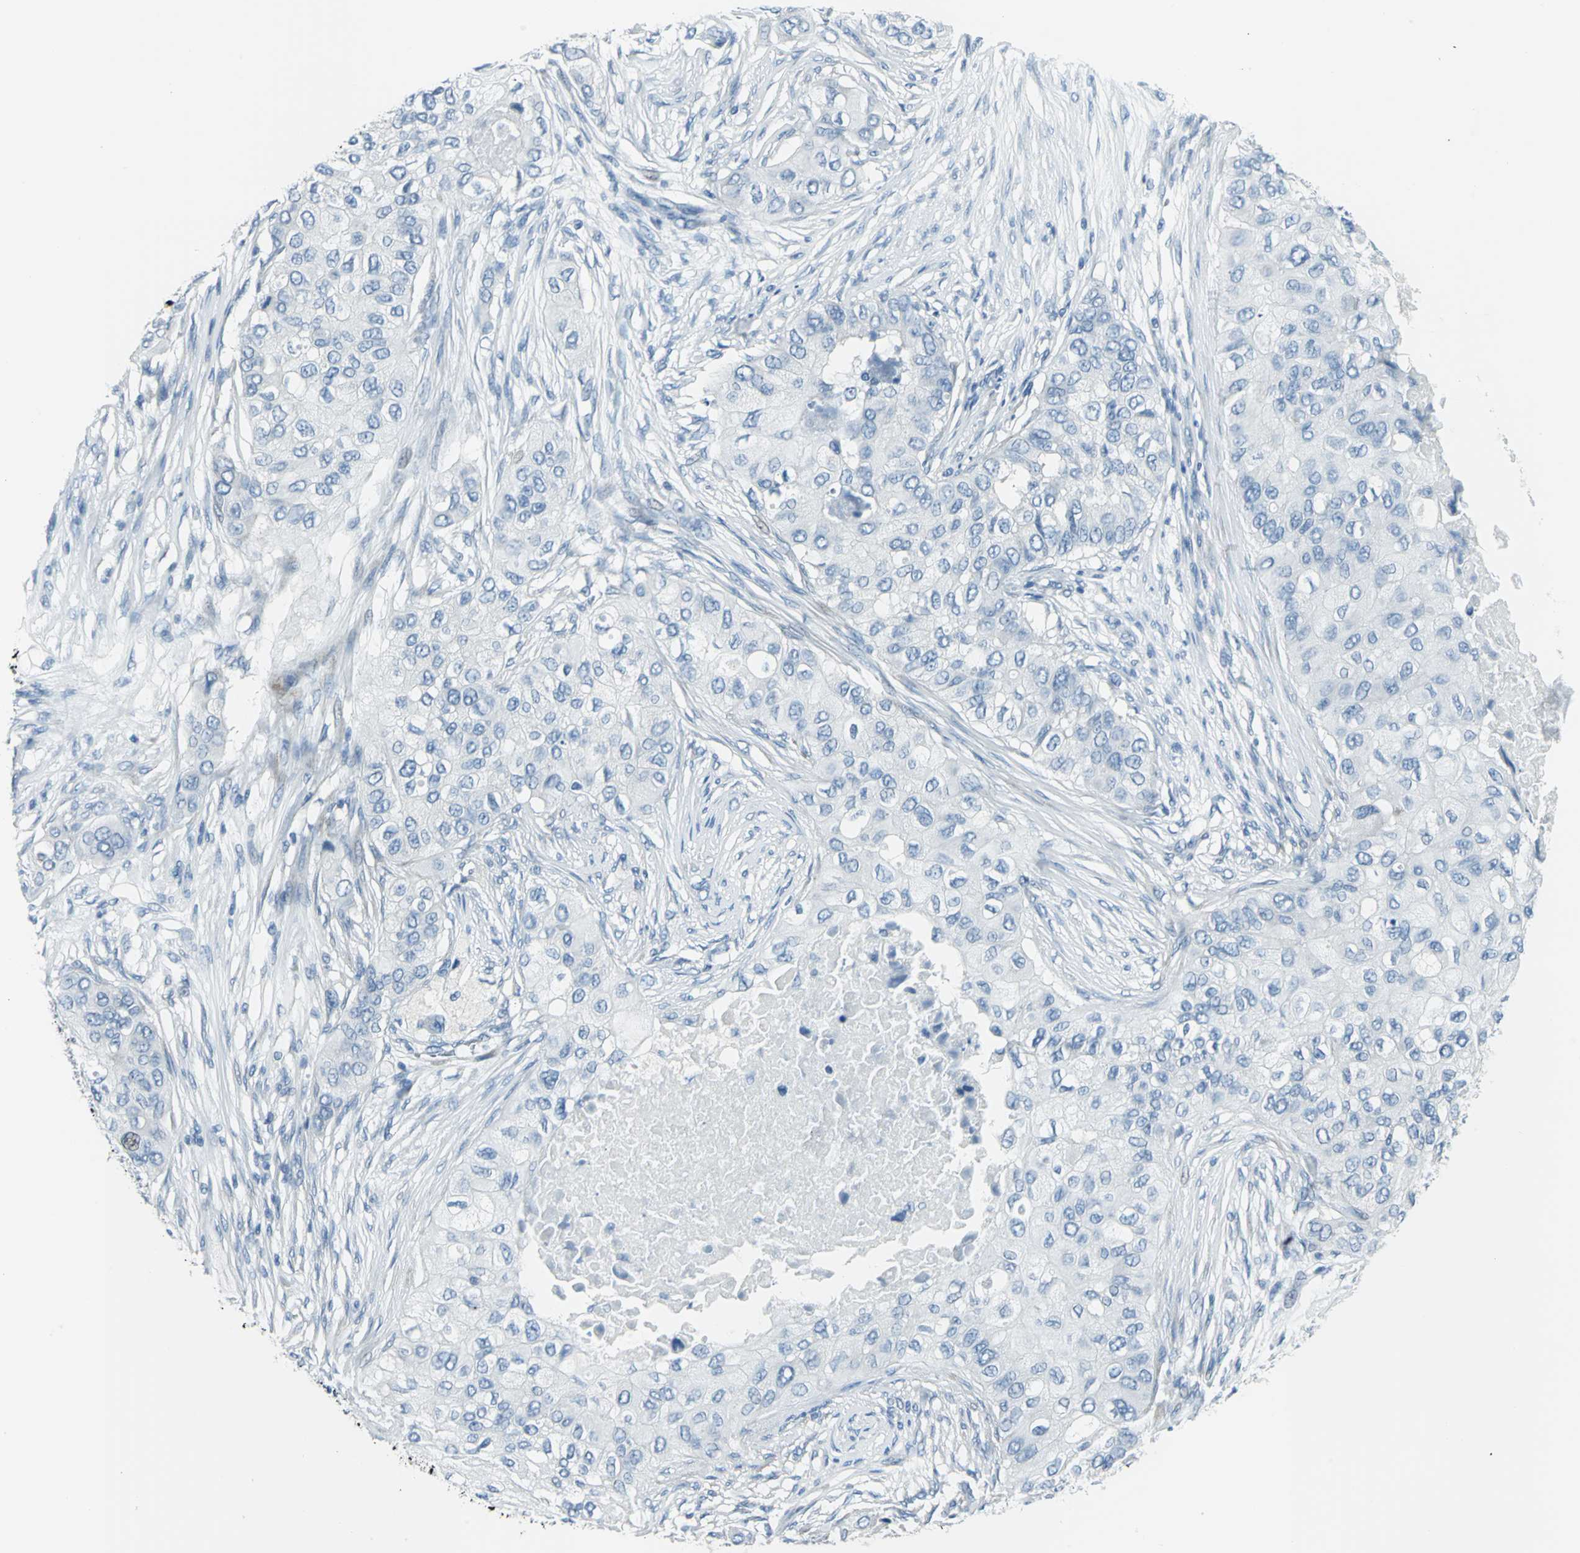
{"staining": {"intensity": "negative", "quantity": "none", "location": "none"}, "tissue": "breast cancer", "cell_type": "Tumor cells", "image_type": "cancer", "snomed": [{"axis": "morphology", "description": "Normal tissue, NOS"}, {"axis": "morphology", "description": "Duct carcinoma"}, {"axis": "topography", "description": "Breast"}], "caption": "There is no significant expression in tumor cells of breast cancer. (IHC, brightfield microscopy, high magnification).", "gene": "DNAI2", "patient": {"sex": "female", "age": 49}}